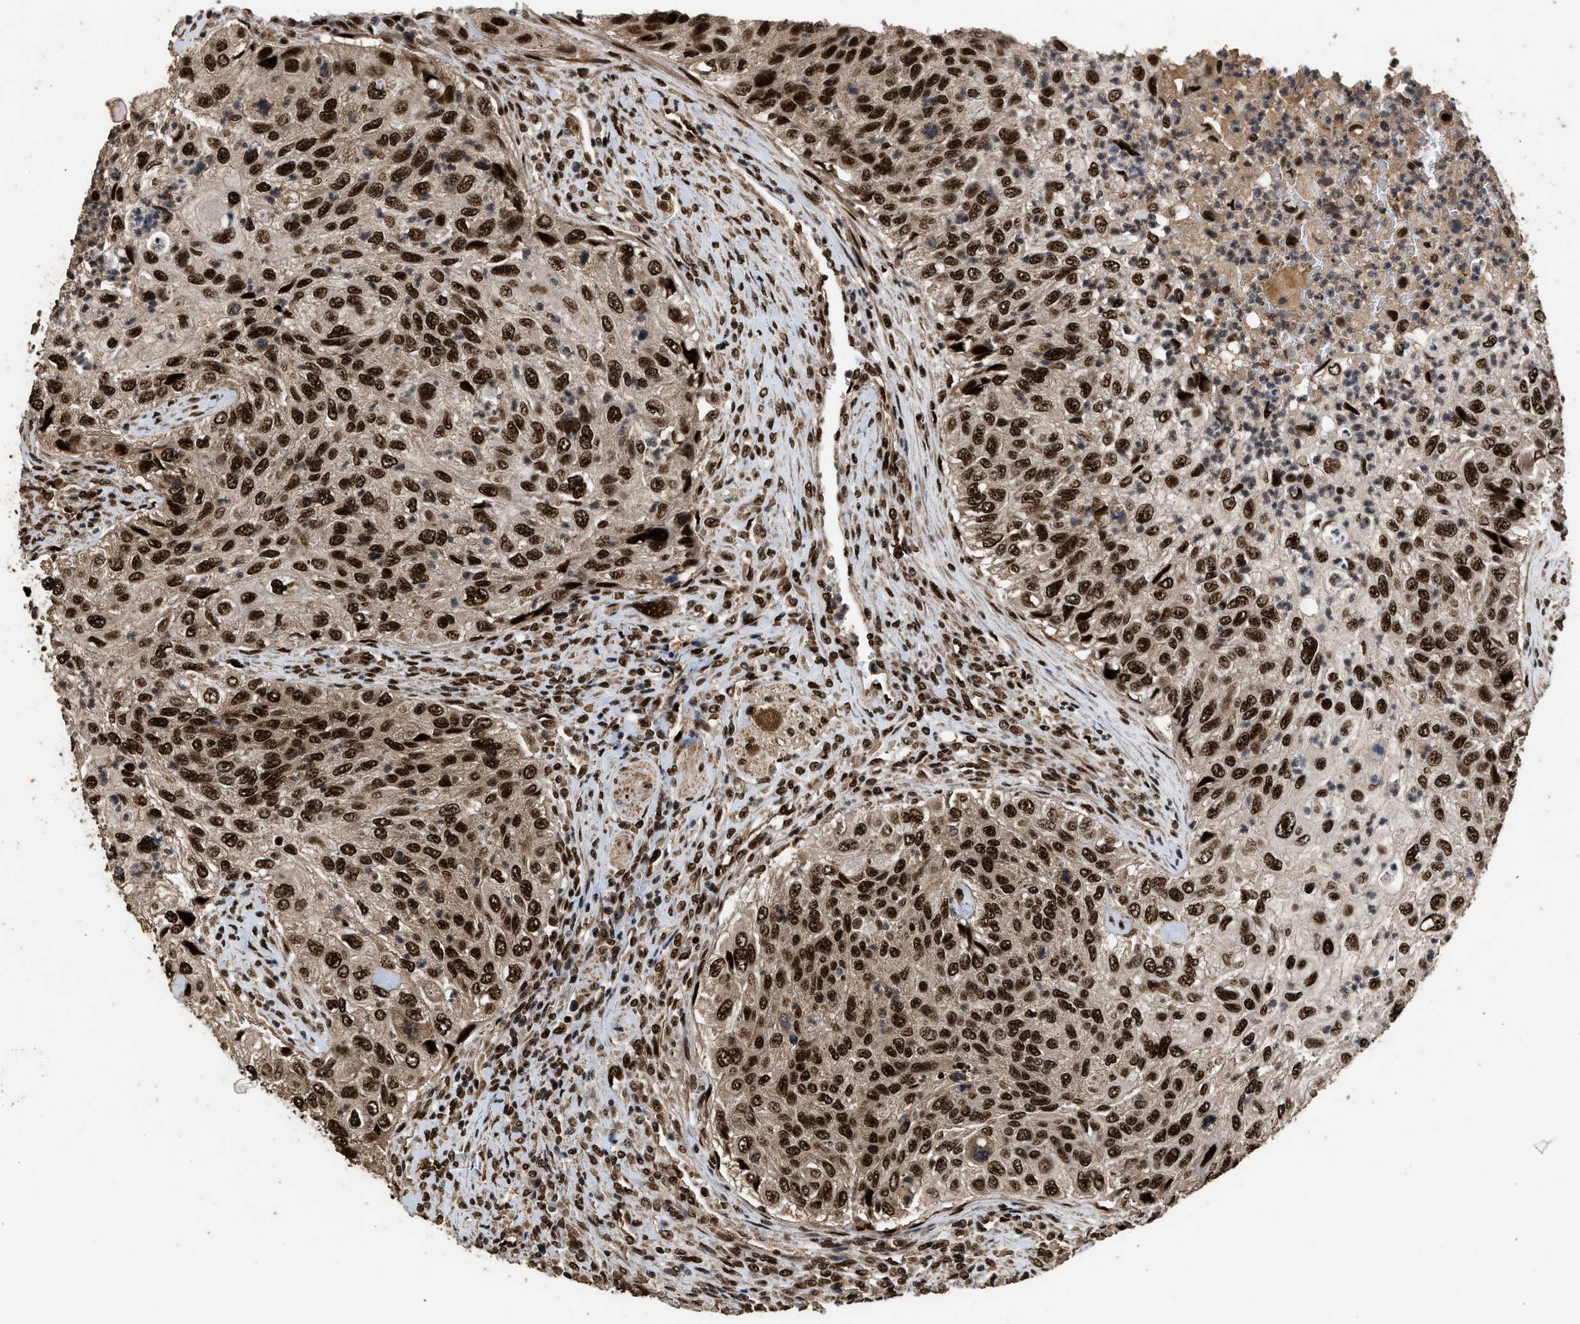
{"staining": {"intensity": "strong", "quantity": ">75%", "location": "nuclear"}, "tissue": "urothelial cancer", "cell_type": "Tumor cells", "image_type": "cancer", "snomed": [{"axis": "morphology", "description": "Urothelial carcinoma, High grade"}, {"axis": "topography", "description": "Urinary bladder"}], "caption": "About >75% of tumor cells in human urothelial carcinoma (high-grade) reveal strong nuclear protein positivity as visualized by brown immunohistochemical staining.", "gene": "PPP4R3B", "patient": {"sex": "male", "age": 35}}